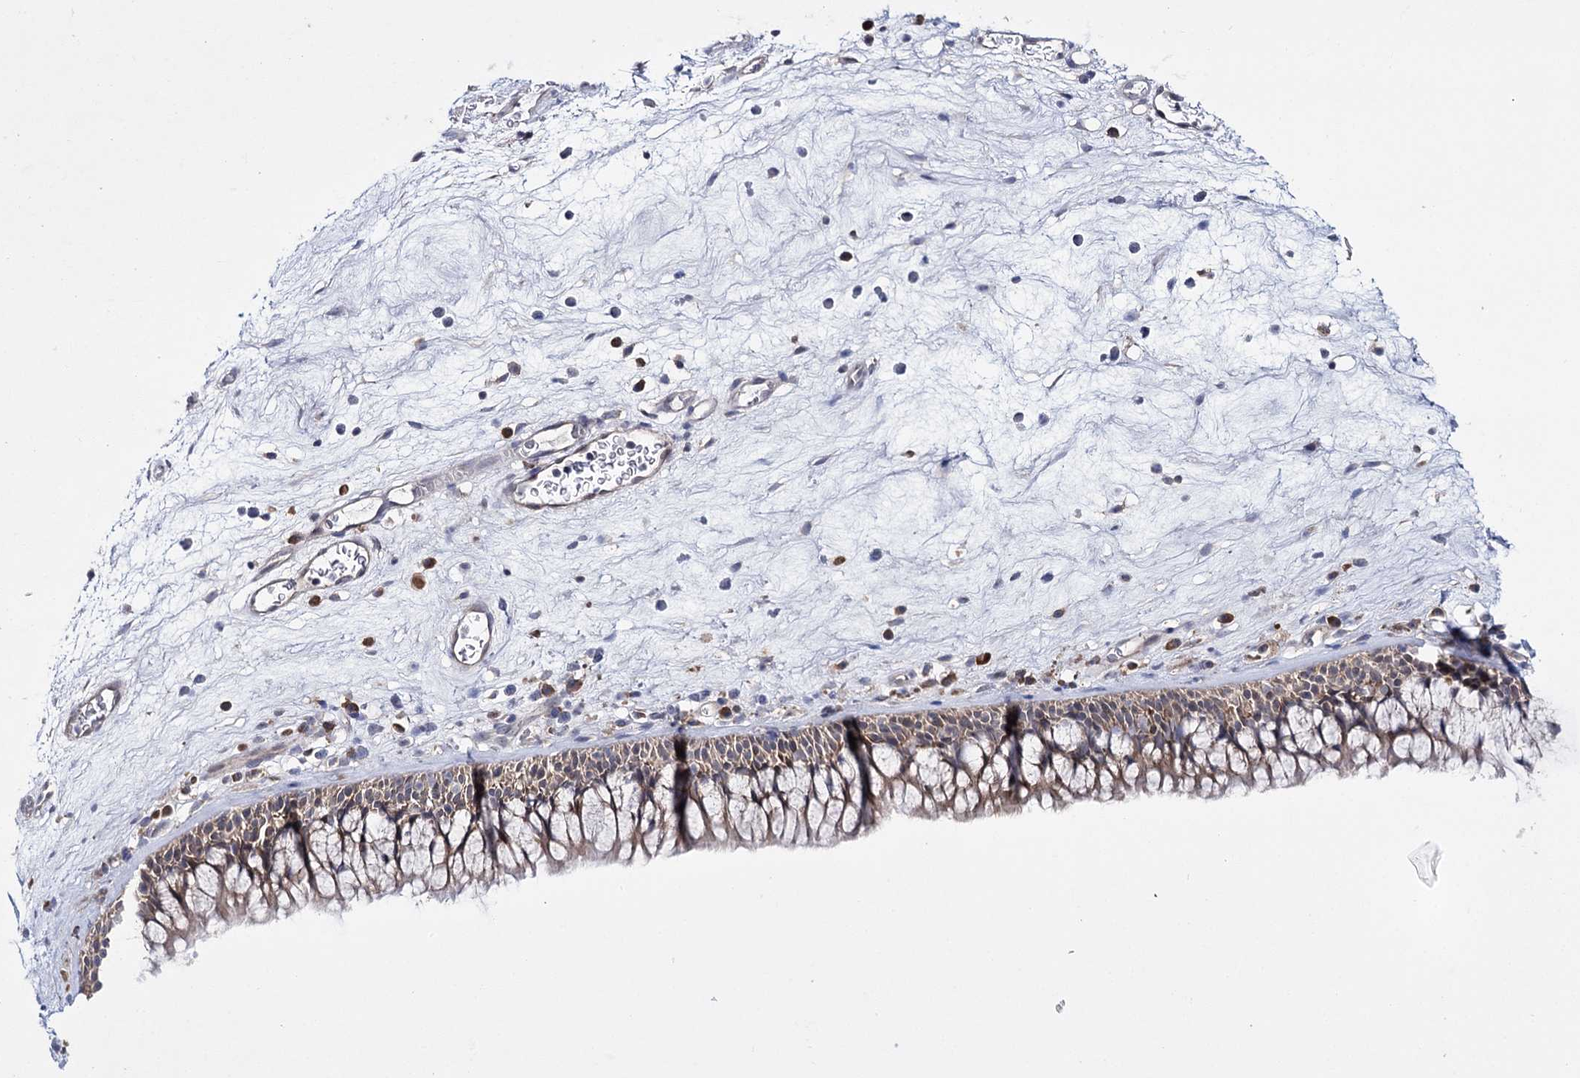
{"staining": {"intensity": "weak", "quantity": ">75%", "location": "cytoplasmic/membranous"}, "tissue": "nasopharynx", "cell_type": "Respiratory epithelial cells", "image_type": "normal", "snomed": [{"axis": "morphology", "description": "Normal tissue, NOS"}, {"axis": "morphology", "description": "Inflammation, NOS"}, {"axis": "morphology", "description": "Malignant melanoma, Metastatic site"}, {"axis": "topography", "description": "Nasopharynx"}], "caption": "Brown immunohistochemical staining in normal human nasopharynx reveals weak cytoplasmic/membranous positivity in about >75% of respiratory epithelial cells.", "gene": "PTER", "patient": {"sex": "male", "age": 70}}